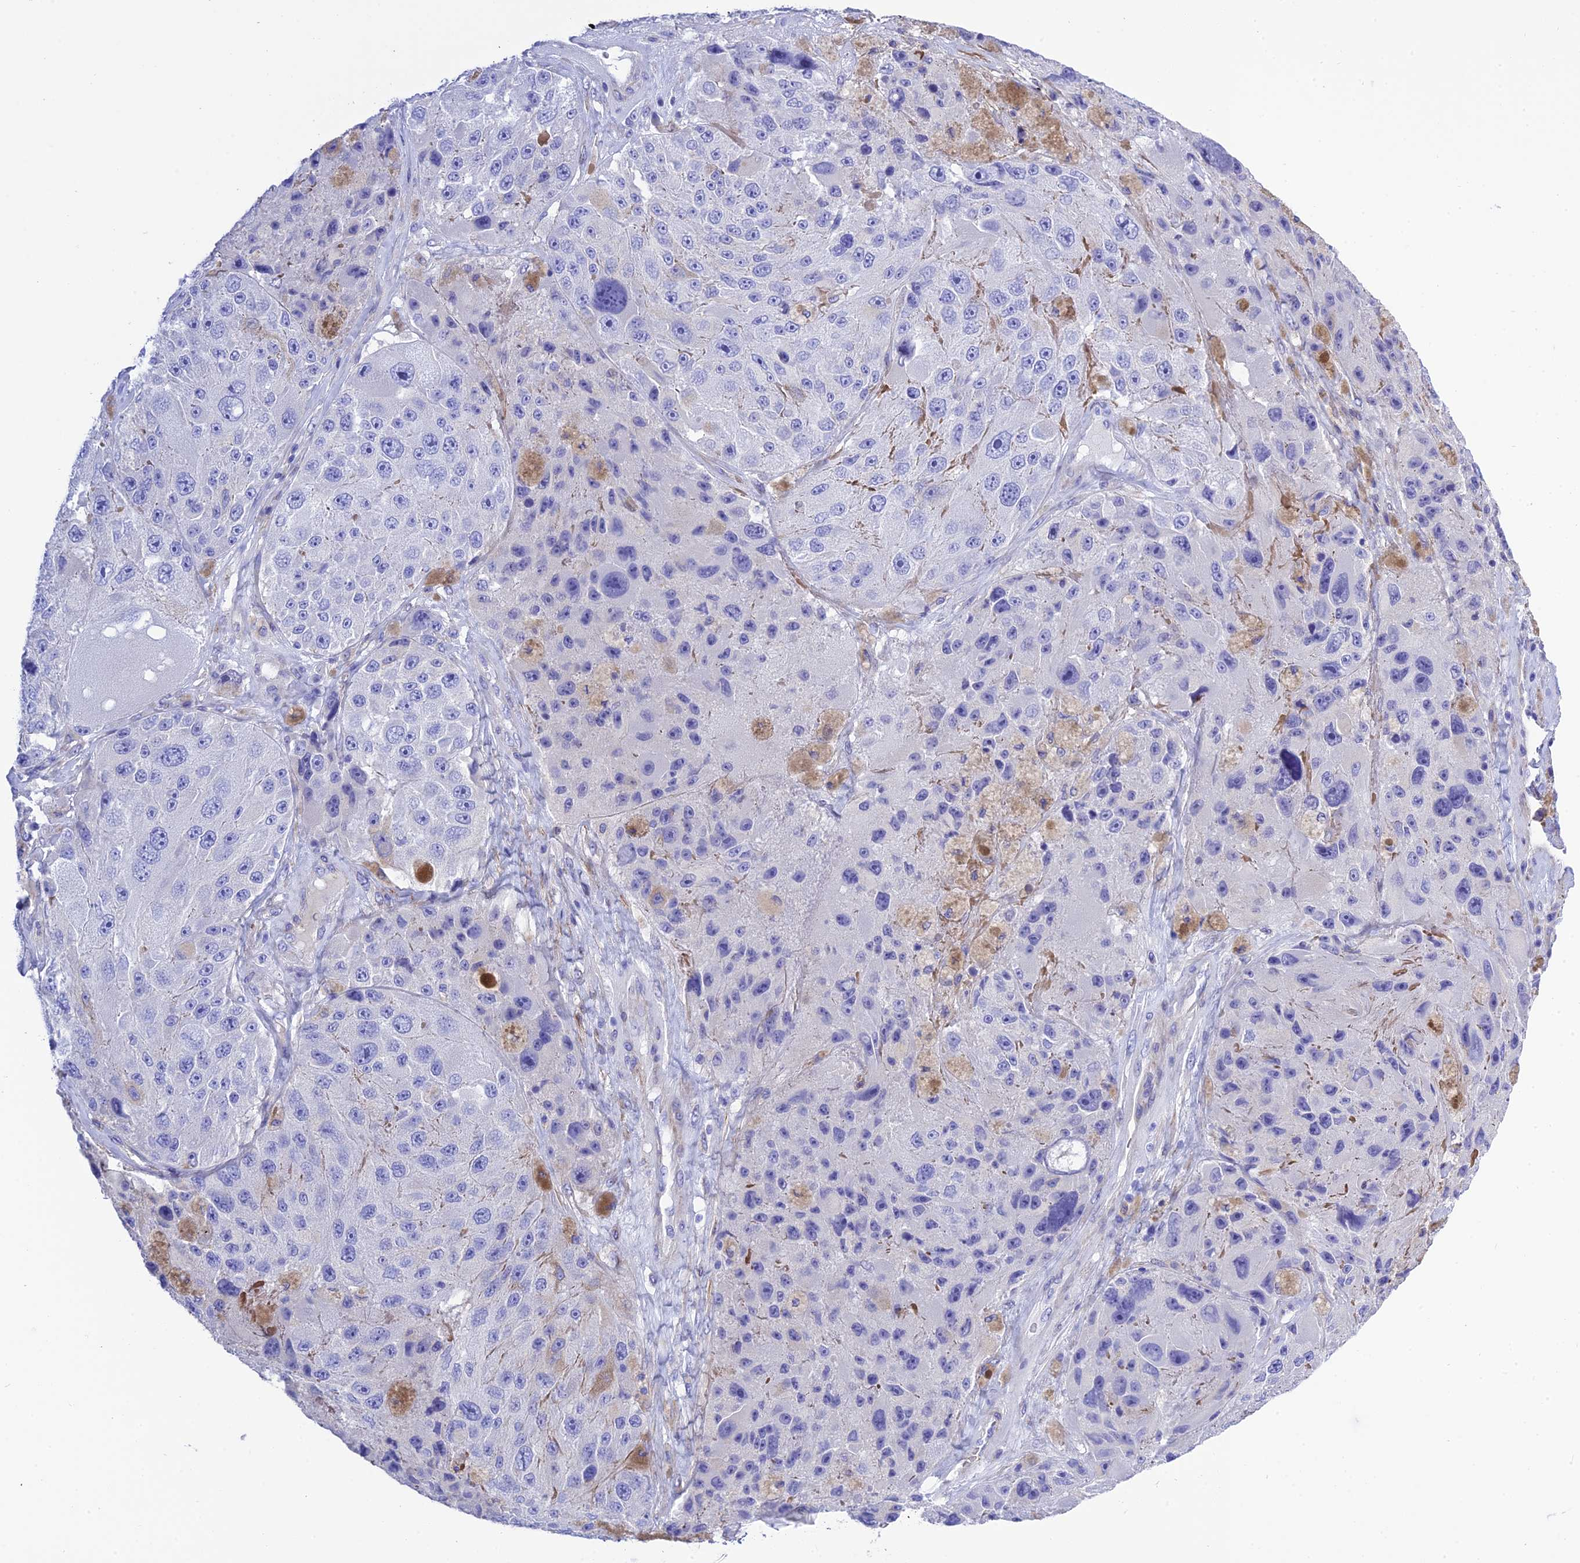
{"staining": {"intensity": "negative", "quantity": "none", "location": "none"}, "tissue": "melanoma", "cell_type": "Tumor cells", "image_type": "cancer", "snomed": [{"axis": "morphology", "description": "Malignant melanoma, Metastatic site"}, {"axis": "topography", "description": "Lymph node"}], "caption": "This is an immunohistochemistry histopathology image of human melanoma. There is no positivity in tumor cells.", "gene": "FRA10AC1", "patient": {"sex": "male", "age": 62}}